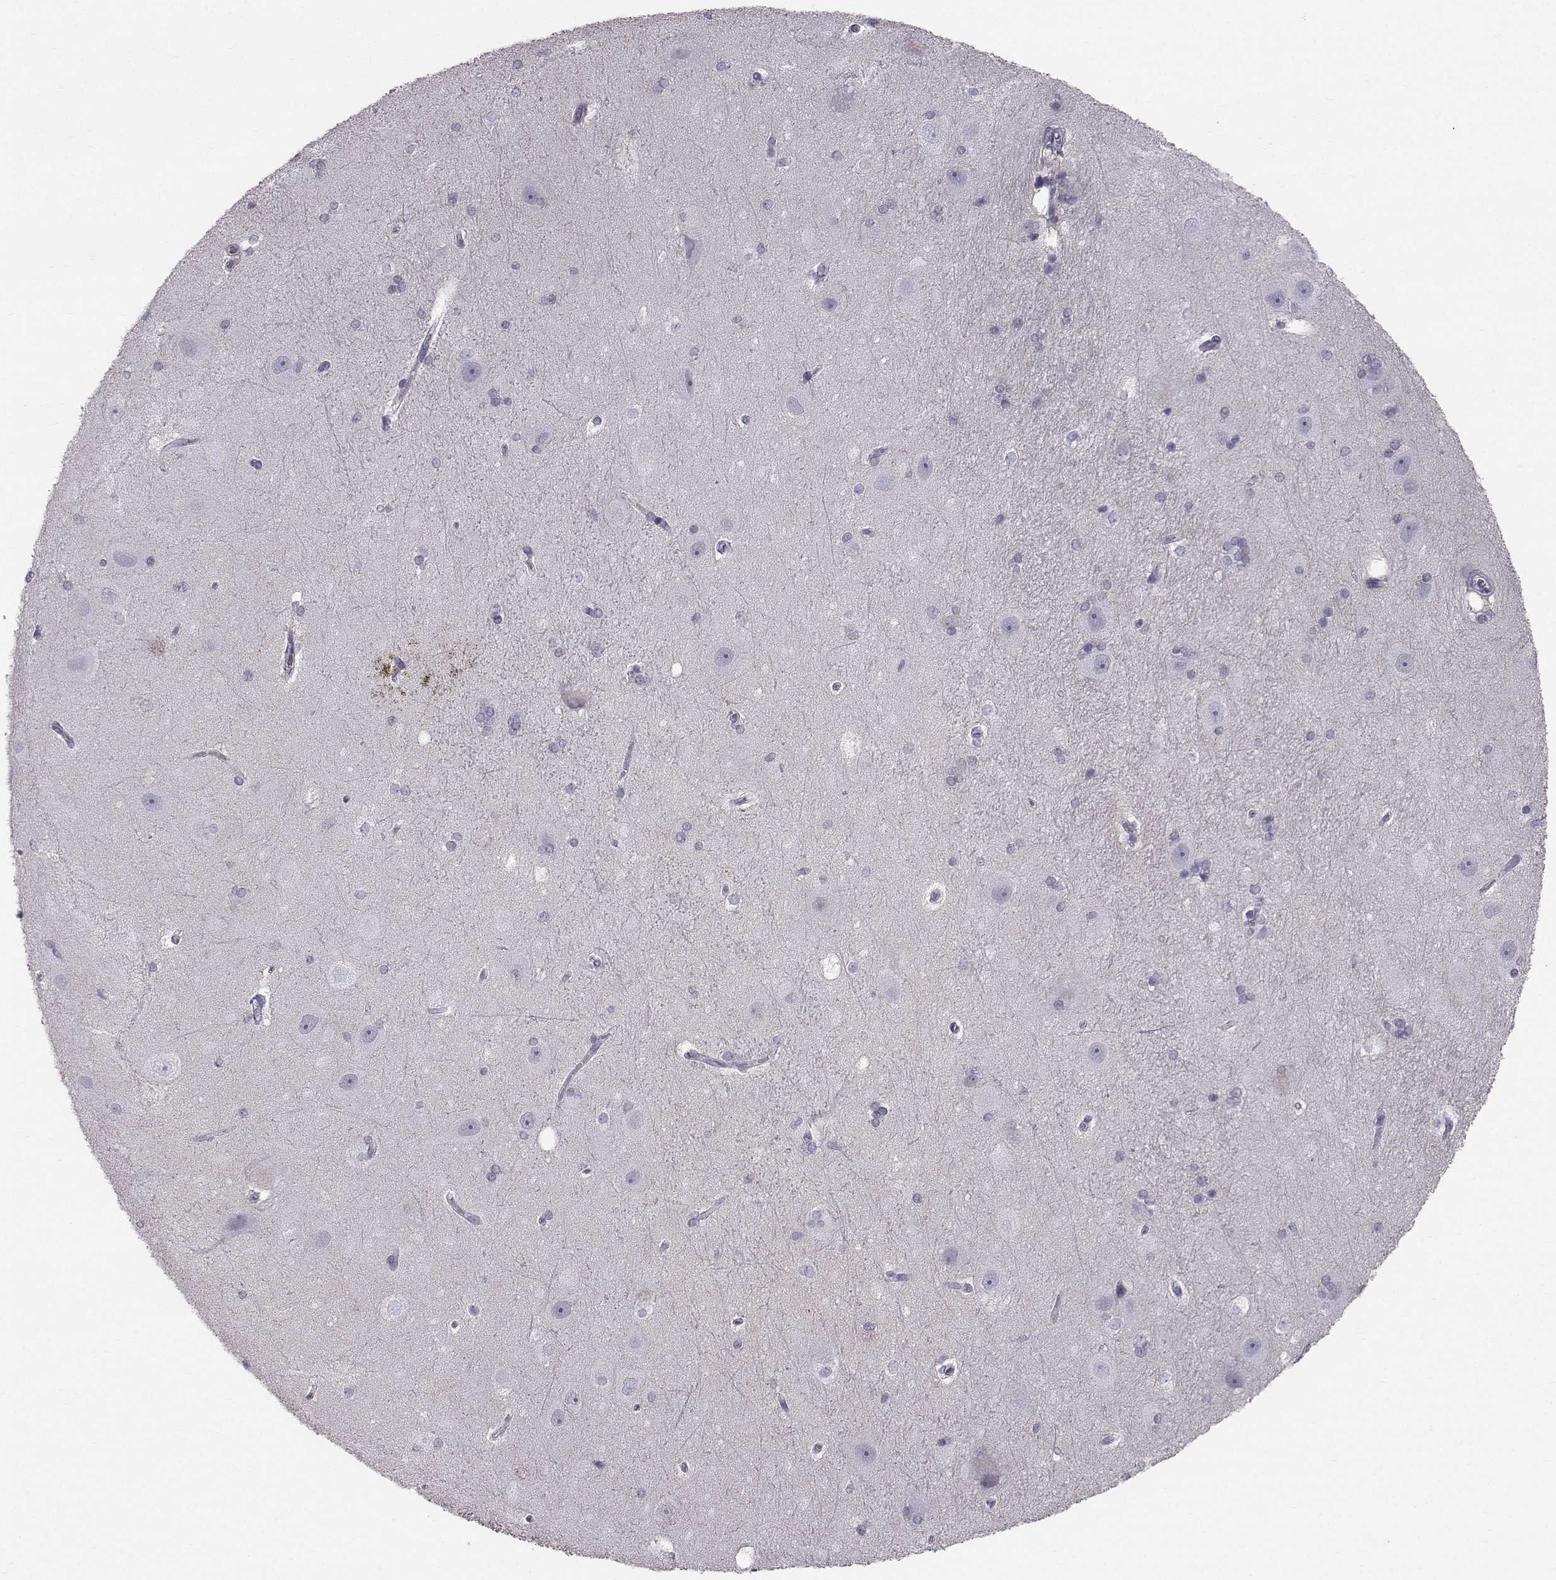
{"staining": {"intensity": "negative", "quantity": "none", "location": "none"}, "tissue": "hippocampus", "cell_type": "Glial cells", "image_type": "normal", "snomed": [{"axis": "morphology", "description": "Normal tissue, NOS"}, {"axis": "topography", "description": "Cerebral cortex"}, {"axis": "topography", "description": "Hippocampus"}], "caption": "The IHC photomicrograph has no significant positivity in glial cells of hippocampus. The staining is performed using DAB brown chromogen with nuclei counter-stained in using hematoxylin.", "gene": "SPDYE4", "patient": {"sex": "female", "age": 19}}